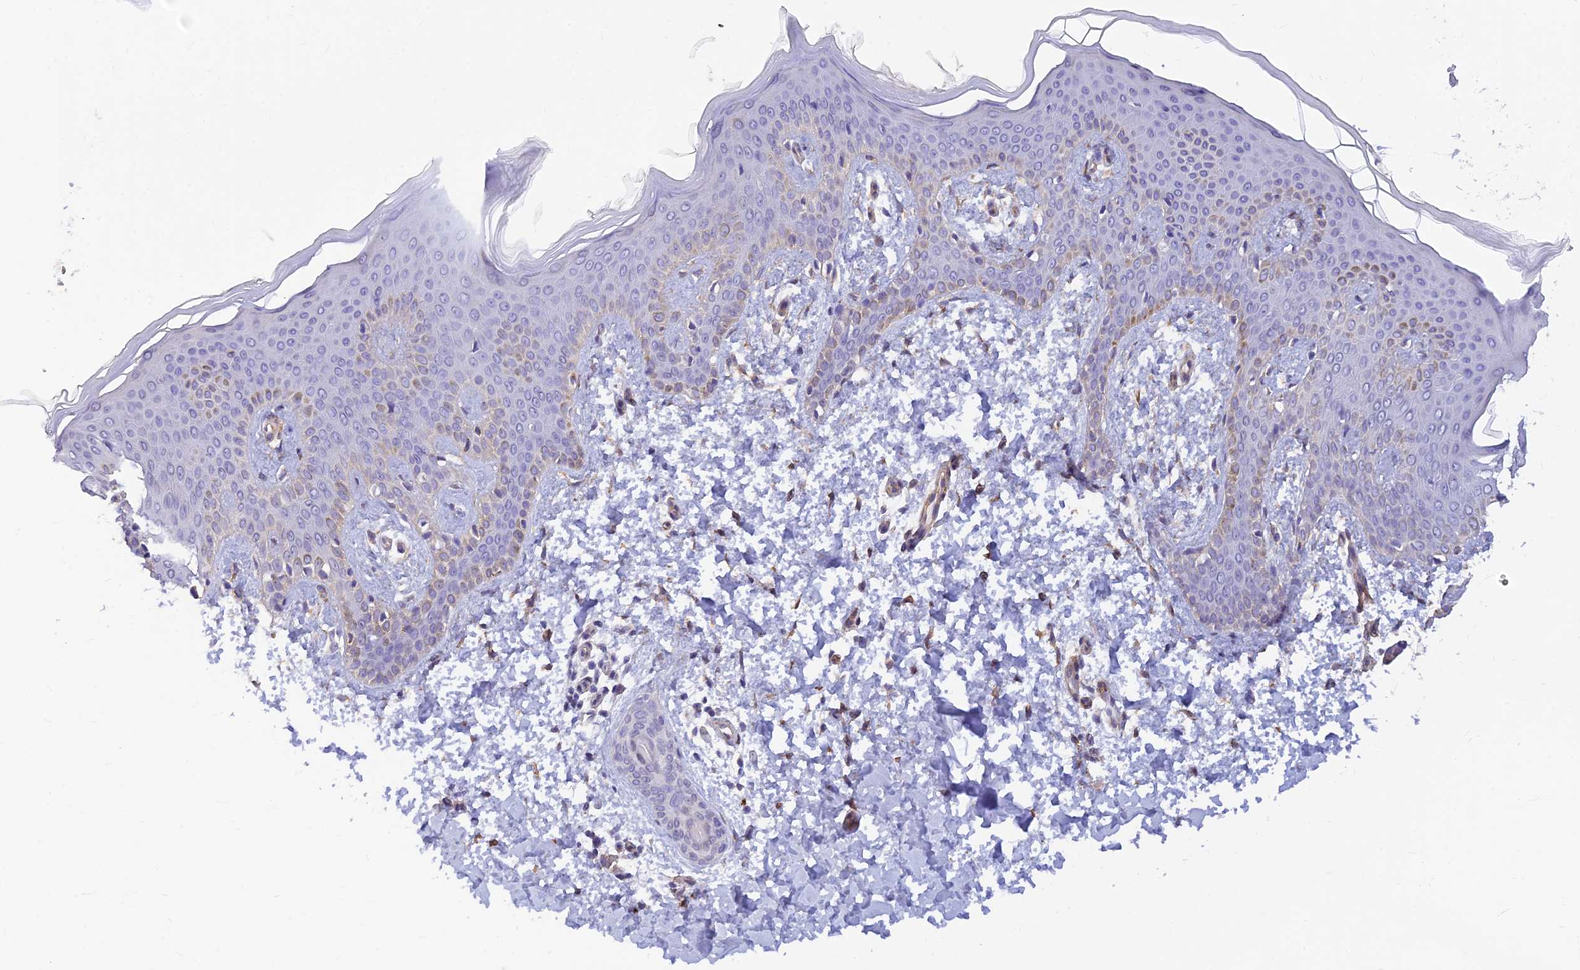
{"staining": {"intensity": "negative", "quantity": "none", "location": "none"}, "tissue": "skin", "cell_type": "Fibroblasts", "image_type": "normal", "snomed": [{"axis": "morphology", "description": "Normal tissue, NOS"}, {"axis": "topography", "description": "Skin"}], "caption": "DAB (3,3'-diaminobenzidine) immunohistochemical staining of normal skin exhibits no significant positivity in fibroblasts. (DAB (3,3'-diaminobenzidine) immunohistochemistry (IHC), high magnification).", "gene": "ALDH1L2", "patient": {"sex": "male", "age": 36}}